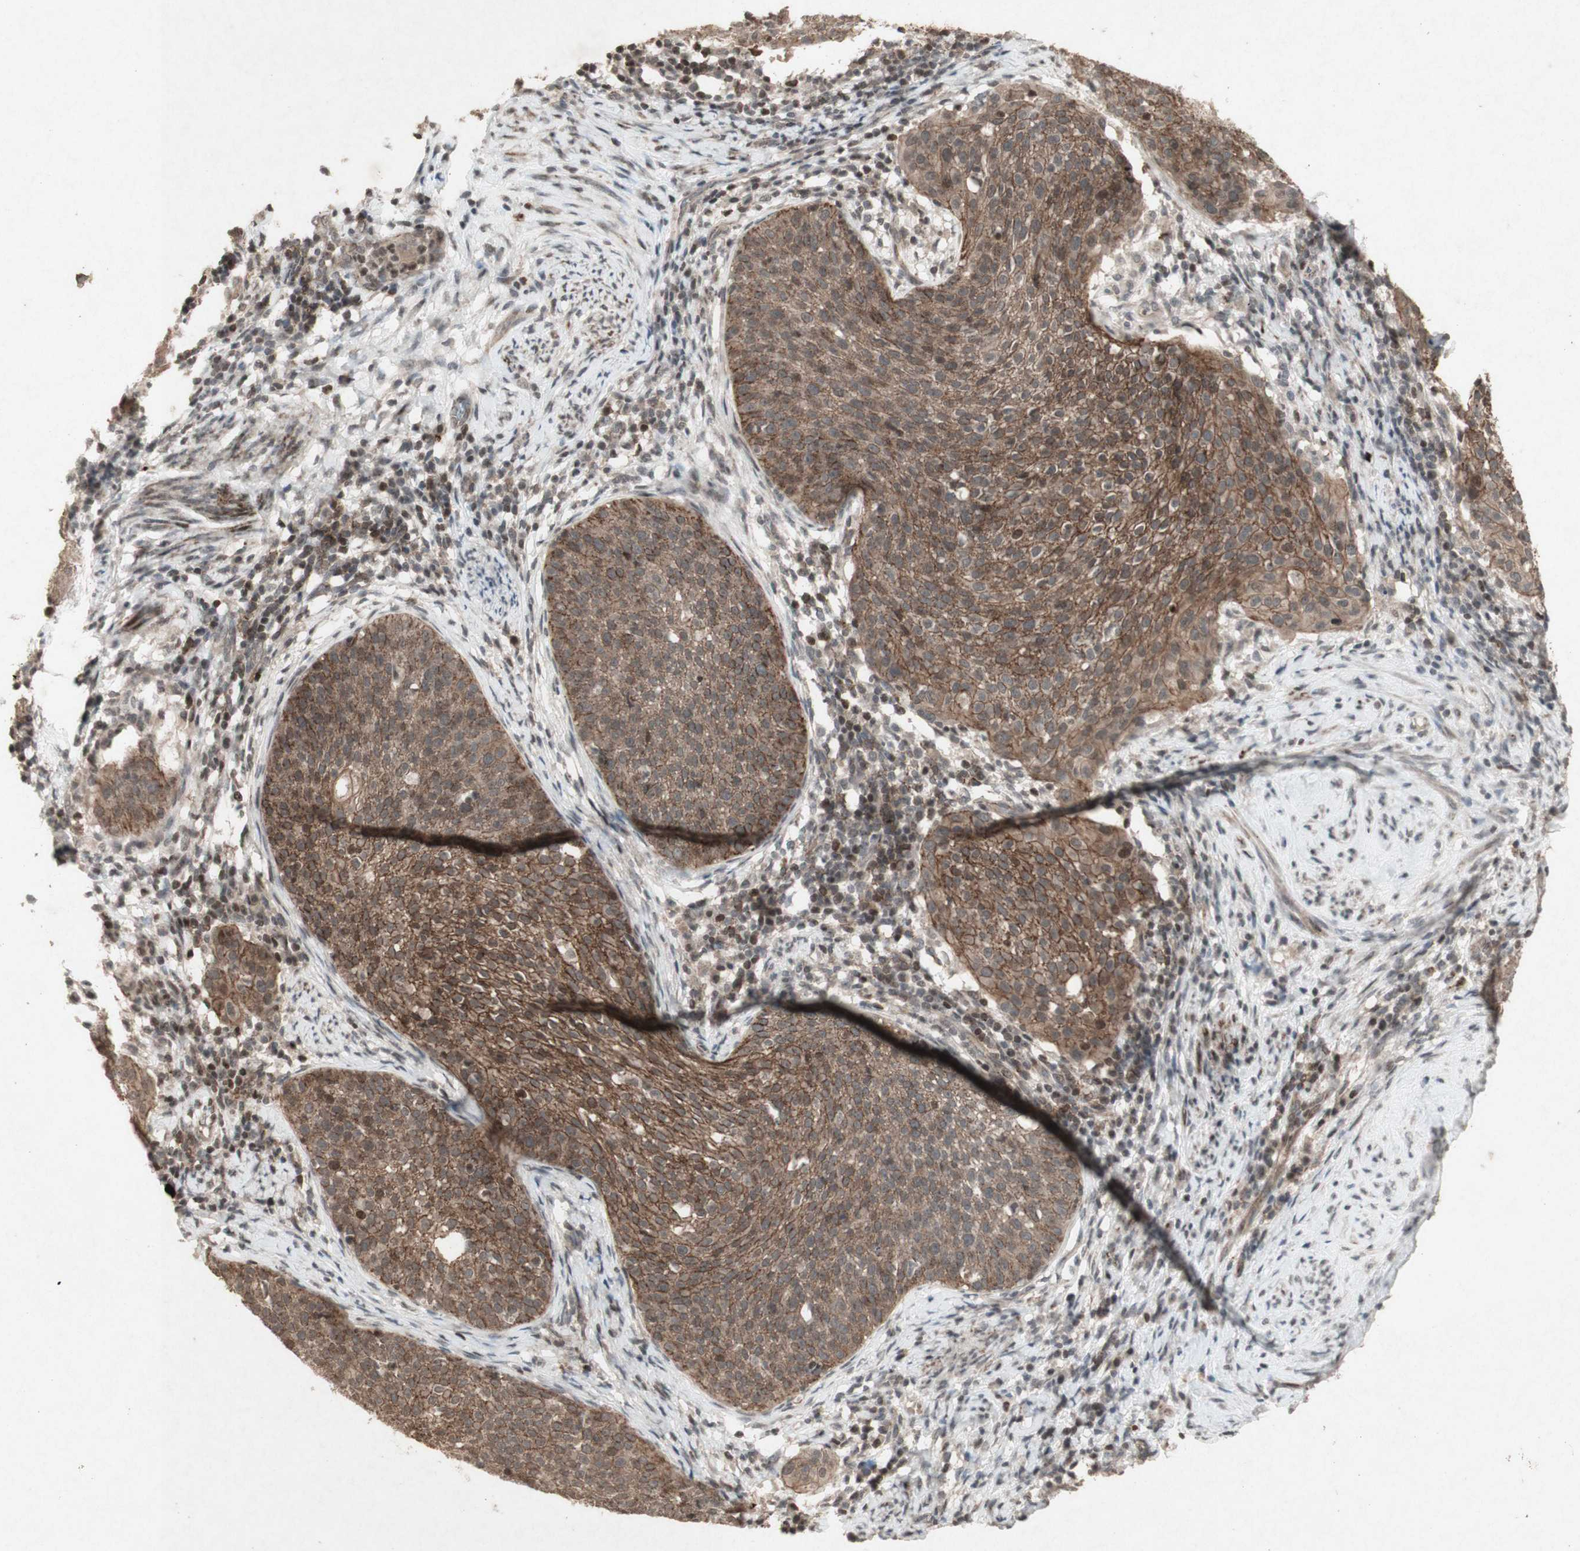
{"staining": {"intensity": "moderate", "quantity": ">75%", "location": "cytoplasmic/membranous"}, "tissue": "cervical cancer", "cell_type": "Tumor cells", "image_type": "cancer", "snomed": [{"axis": "morphology", "description": "Squamous cell carcinoma, NOS"}, {"axis": "topography", "description": "Cervix"}], "caption": "Immunohistochemistry (IHC) staining of cervical cancer, which demonstrates medium levels of moderate cytoplasmic/membranous staining in approximately >75% of tumor cells indicating moderate cytoplasmic/membranous protein expression. The staining was performed using DAB (brown) for protein detection and nuclei were counterstained in hematoxylin (blue).", "gene": "PLXNA1", "patient": {"sex": "female", "age": 51}}